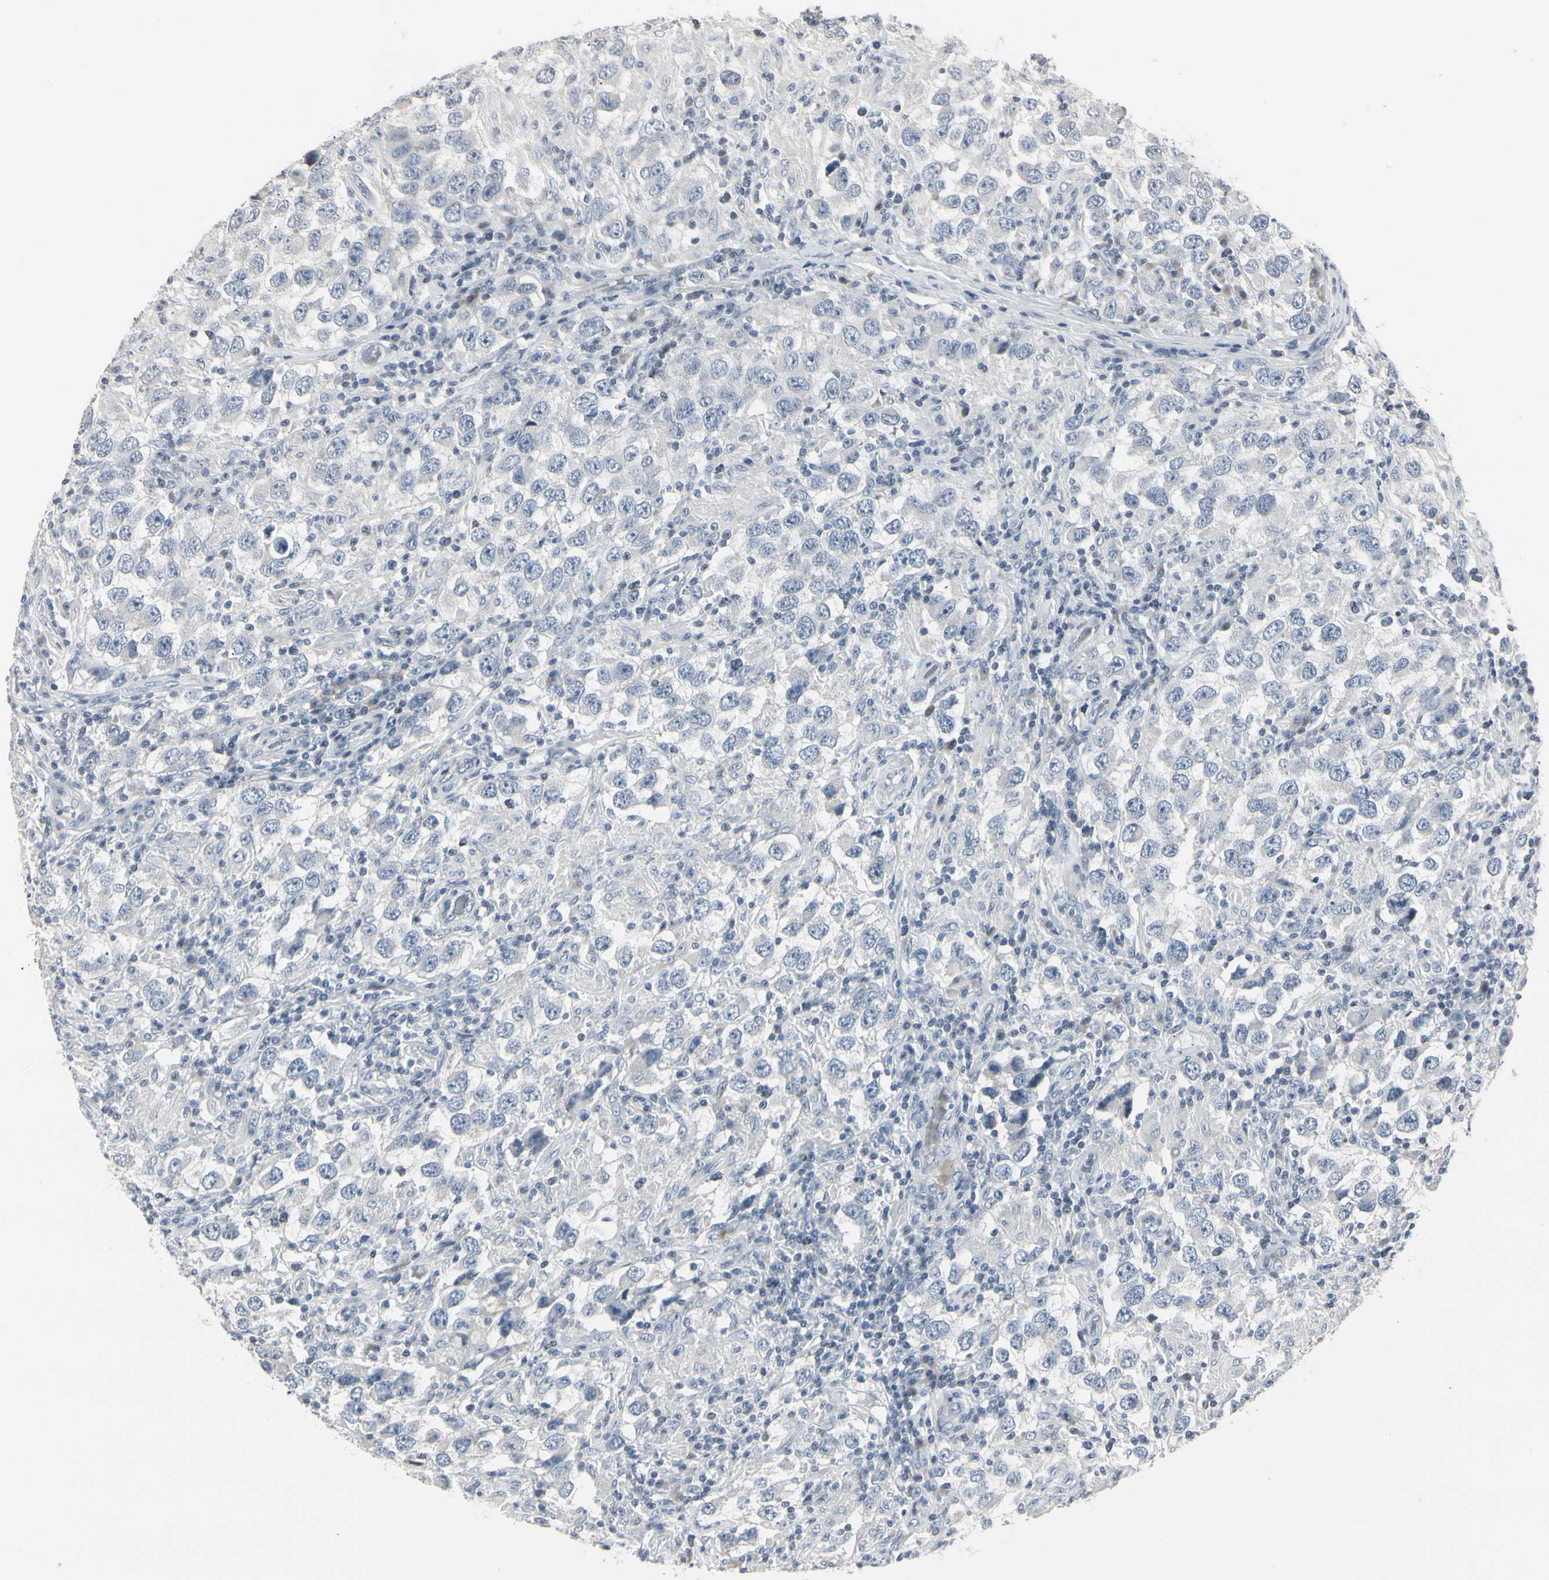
{"staining": {"intensity": "negative", "quantity": "none", "location": "none"}, "tissue": "testis cancer", "cell_type": "Tumor cells", "image_type": "cancer", "snomed": [{"axis": "morphology", "description": "Carcinoma, Embryonal, NOS"}, {"axis": "topography", "description": "Testis"}], "caption": "Immunohistochemical staining of testis cancer (embryonal carcinoma) displays no significant staining in tumor cells.", "gene": "DMPK", "patient": {"sex": "male", "age": 21}}